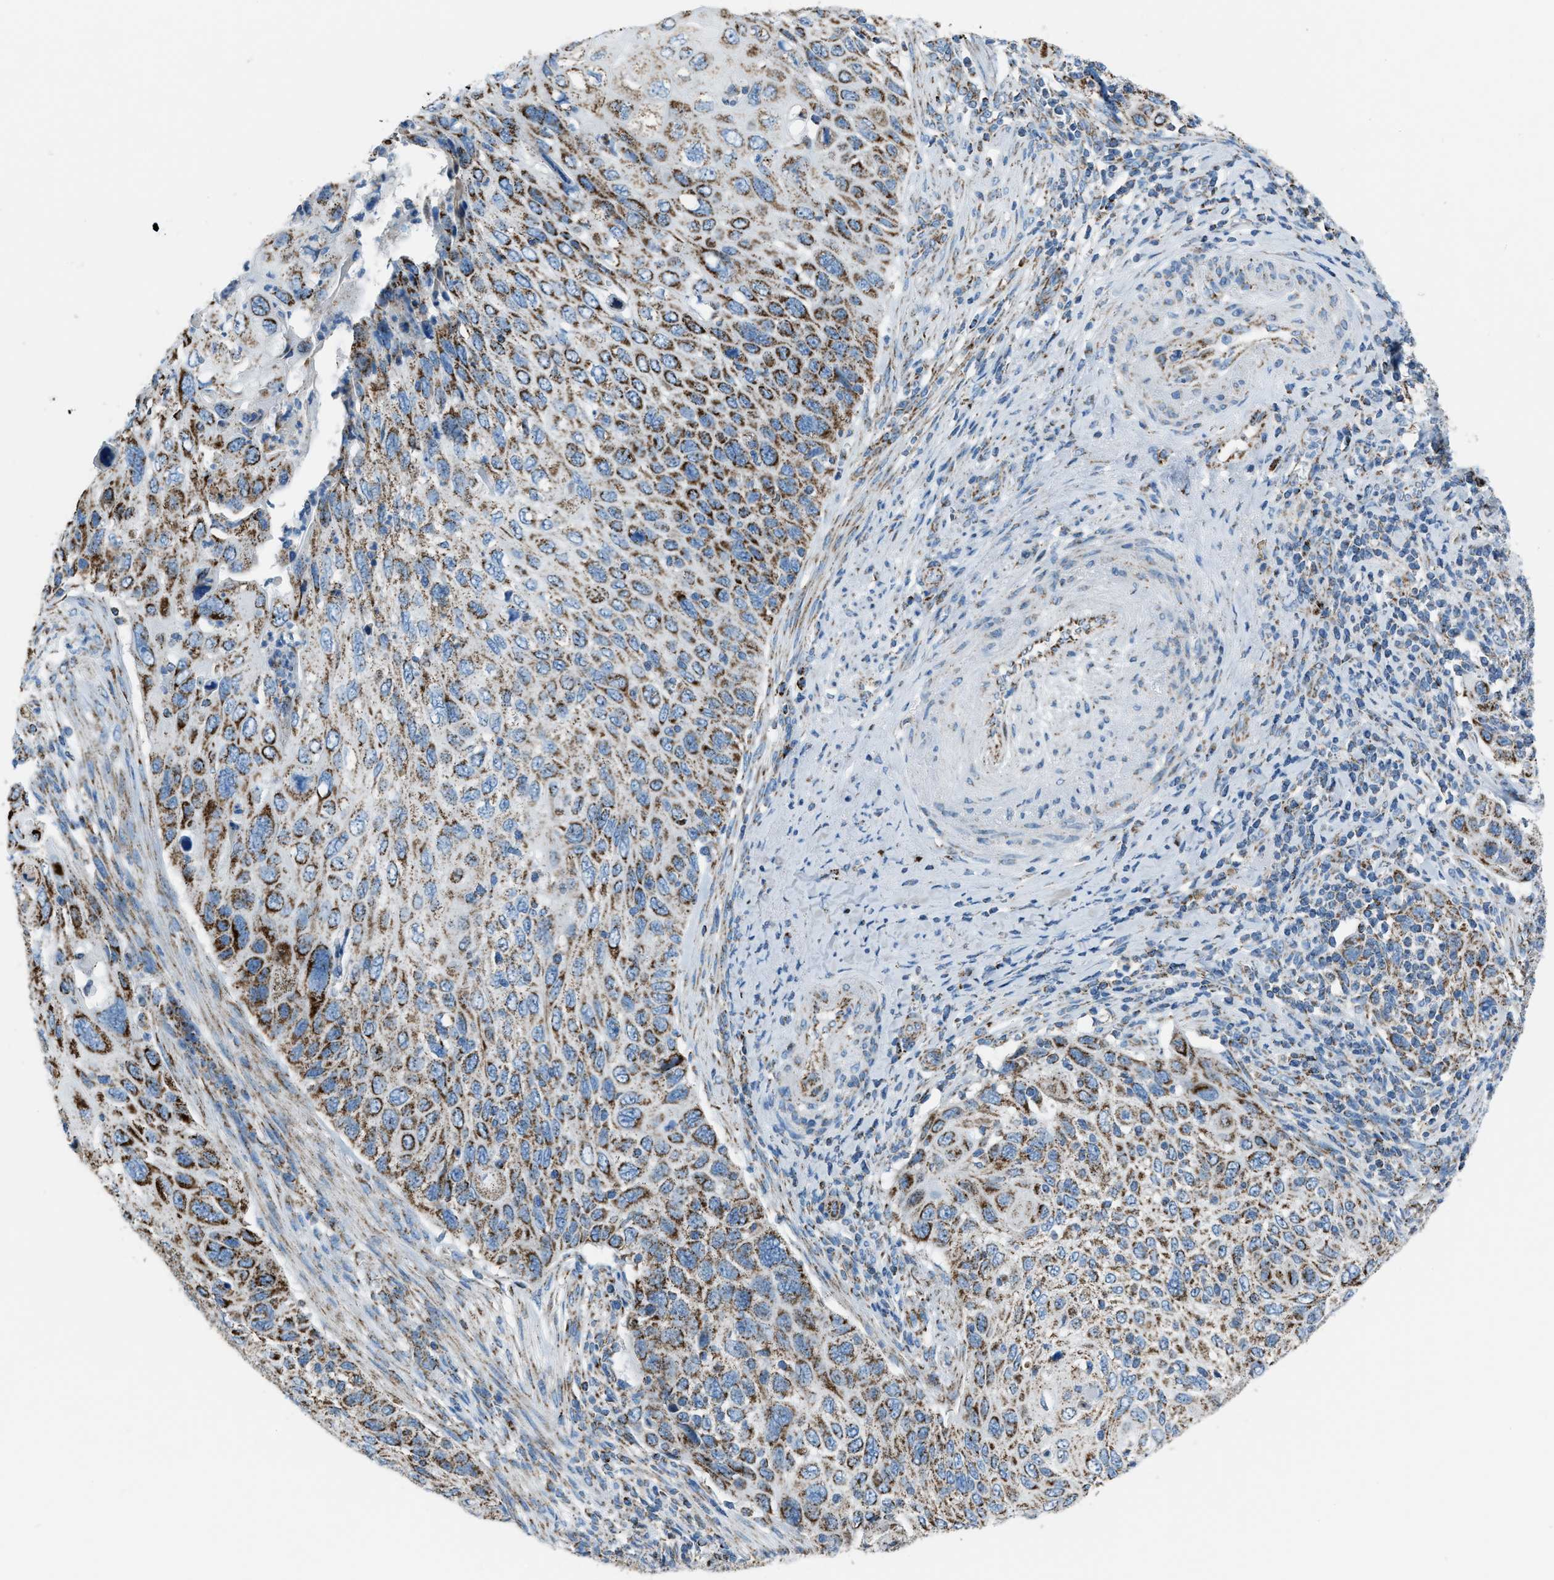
{"staining": {"intensity": "moderate", "quantity": ">75%", "location": "cytoplasmic/membranous"}, "tissue": "cervical cancer", "cell_type": "Tumor cells", "image_type": "cancer", "snomed": [{"axis": "morphology", "description": "Squamous cell carcinoma, NOS"}, {"axis": "topography", "description": "Cervix"}], "caption": "Immunohistochemical staining of human squamous cell carcinoma (cervical) displays medium levels of moderate cytoplasmic/membranous protein expression in about >75% of tumor cells.", "gene": "MDH2", "patient": {"sex": "female", "age": 70}}